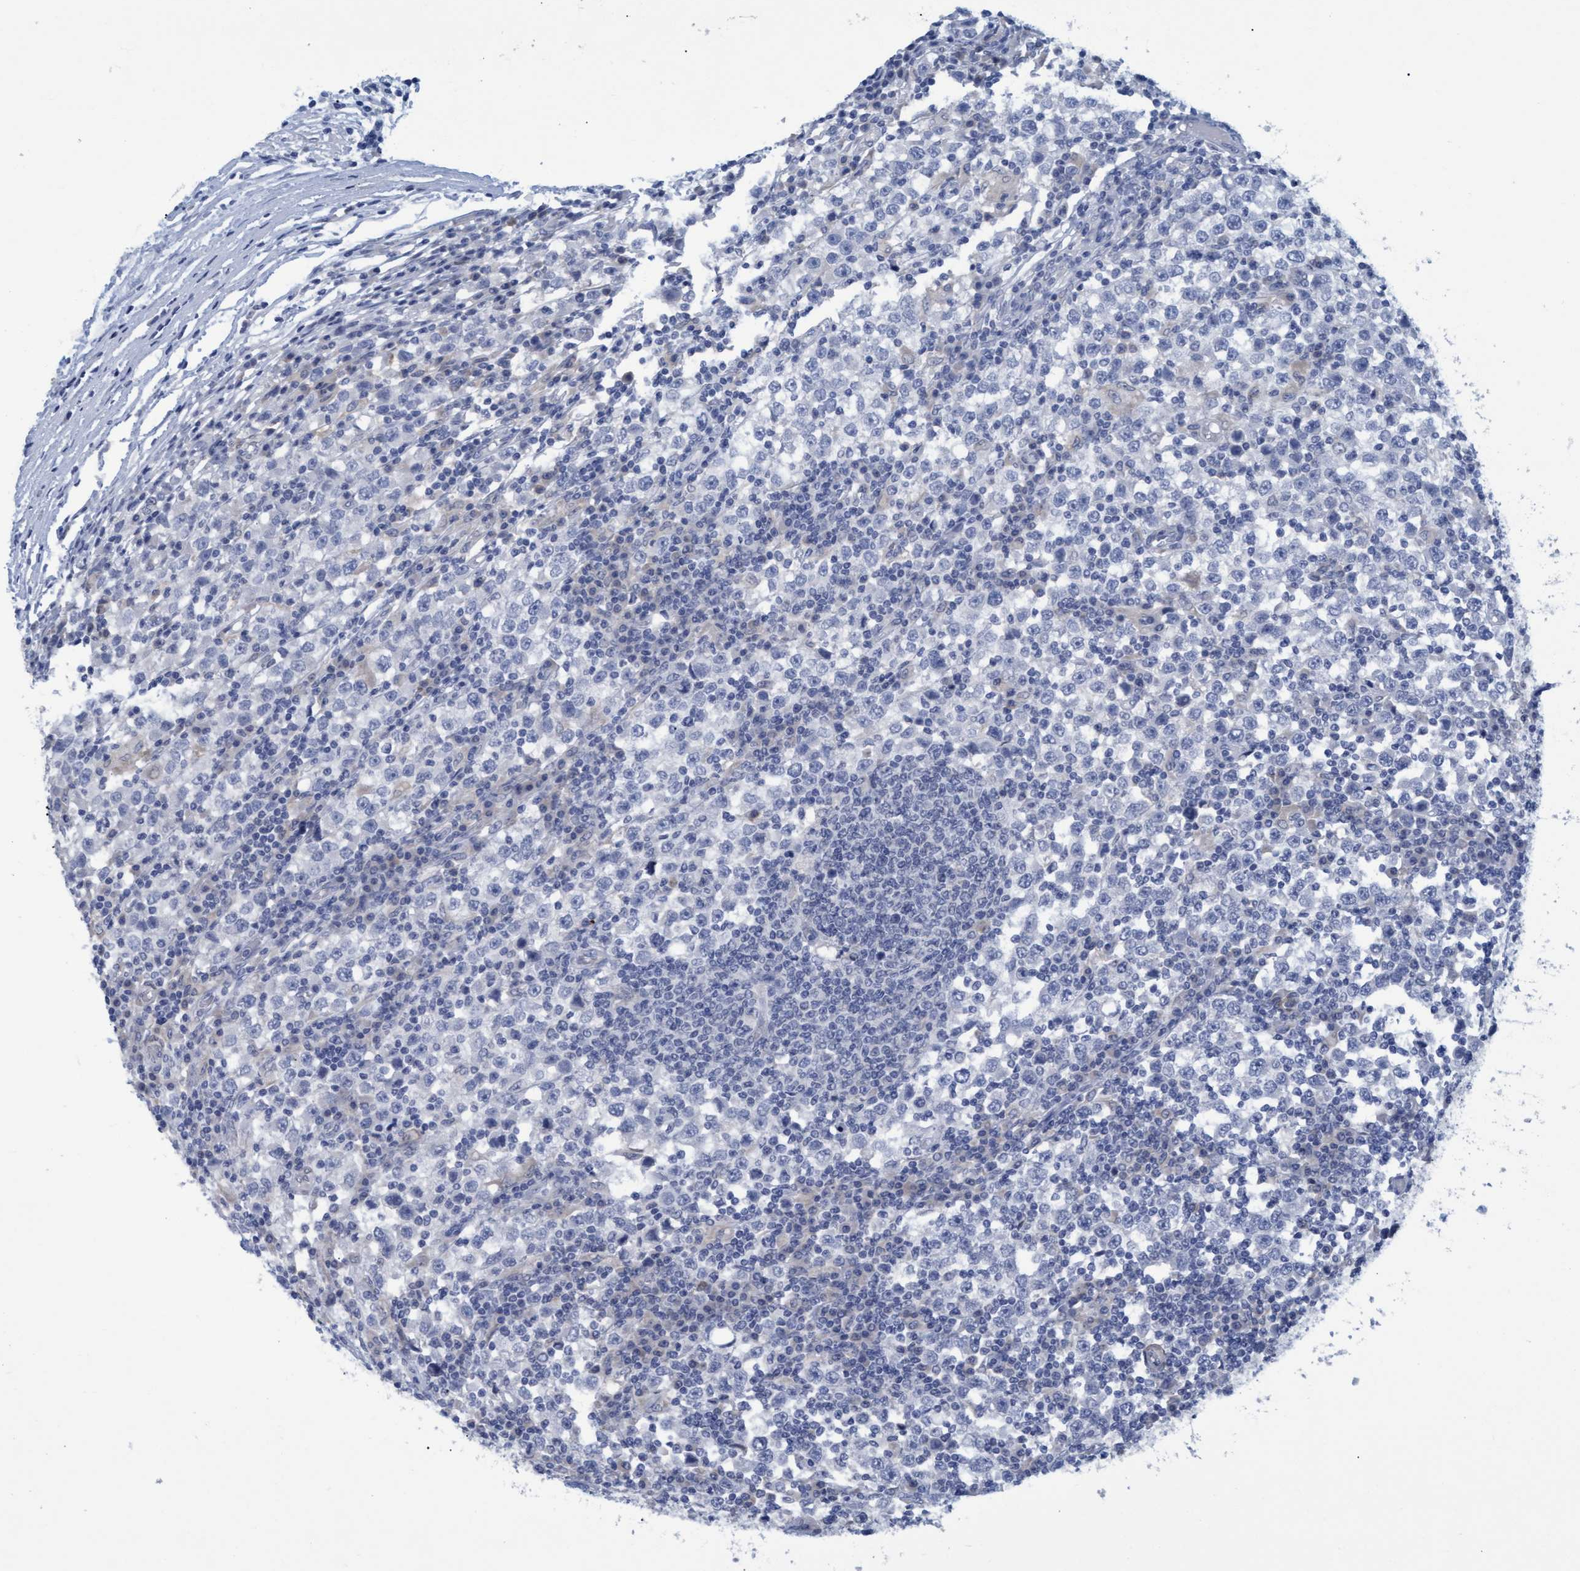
{"staining": {"intensity": "negative", "quantity": "none", "location": "none"}, "tissue": "testis cancer", "cell_type": "Tumor cells", "image_type": "cancer", "snomed": [{"axis": "morphology", "description": "Seminoma, NOS"}, {"axis": "topography", "description": "Testis"}], "caption": "Testis seminoma was stained to show a protein in brown. There is no significant positivity in tumor cells. (DAB immunohistochemistry (IHC) visualized using brightfield microscopy, high magnification).", "gene": "SSTR3", "patient": {"sex": "male", "age": 65}}